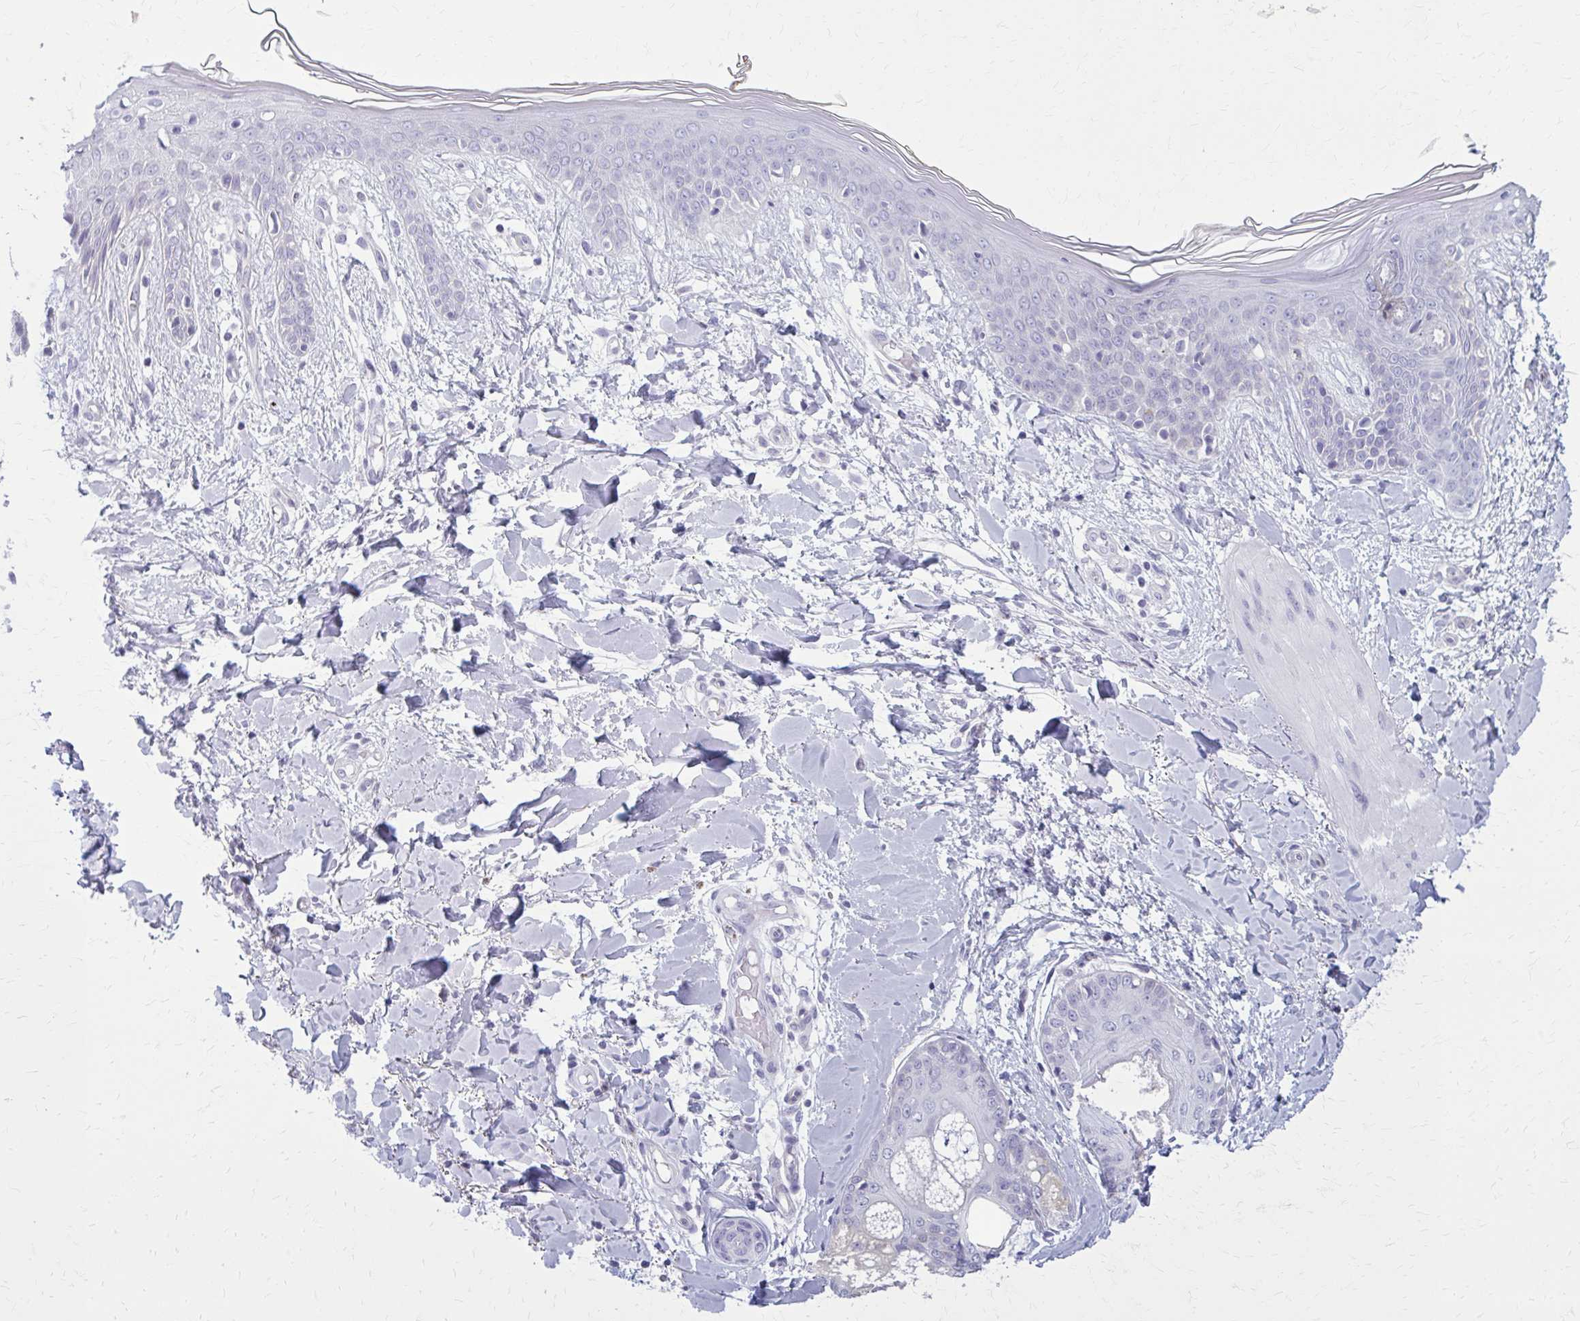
{"staining": {"intensity": "negative", "quantity": "none", "location": "none"}, "tissue": "skin", "cell_type": "Fibroblasts", "image_type": "normal", "snomed": [{"axis": "morphology", "description": "Normal tissue, NOS"}, {"axis": "topography", "description": "Skin"}], "caption": "This is an immunohistochemistry (IHC) micrograph of benign human skin. There is no expression in fibroblasts.", "gene": "CASQ2", "patient": {"sex": "female", "age": 34}}